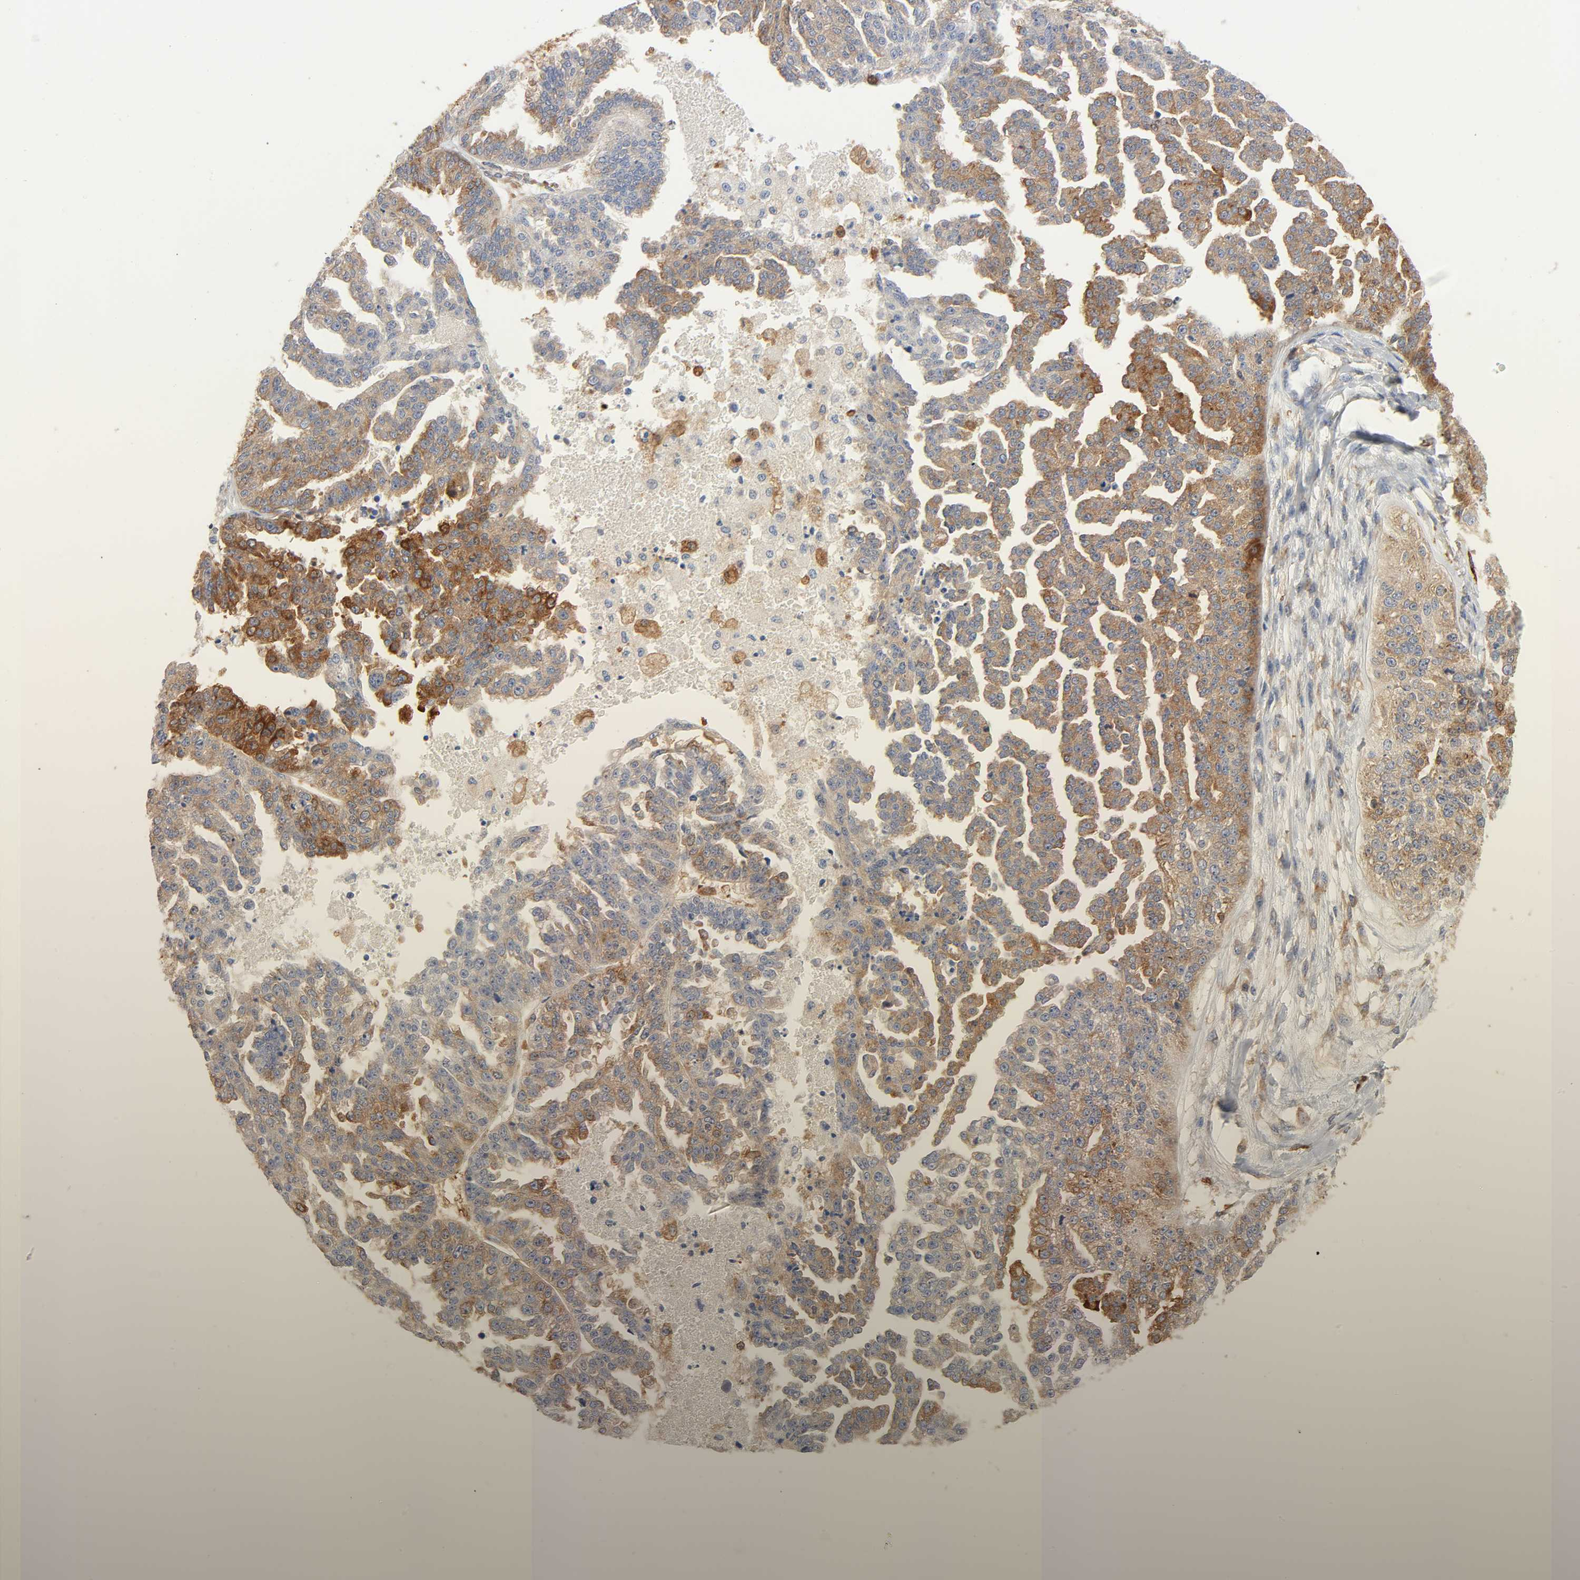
{"staining": {"intensity": "strong", "quantity": ">75%", "location": "cytoplasmic/membranous"}, "tissue": "ovarian cancer", "cell_type": "Tumor cells", "image_type": "cancer", "snomed": [{"axis": "morphology", "description": "Cystadenocarcinoma, serous, NOS"}, {"axis": "topography", "description": "Ovary"}], "caption": "A brown stain highlights strong cytoplasmic/membranous expression of a protein in ovarian serous cystadenocarcinoma tumor cells.", "gene": "BIN1", "patient": {"sex": "female", "age": 58}}